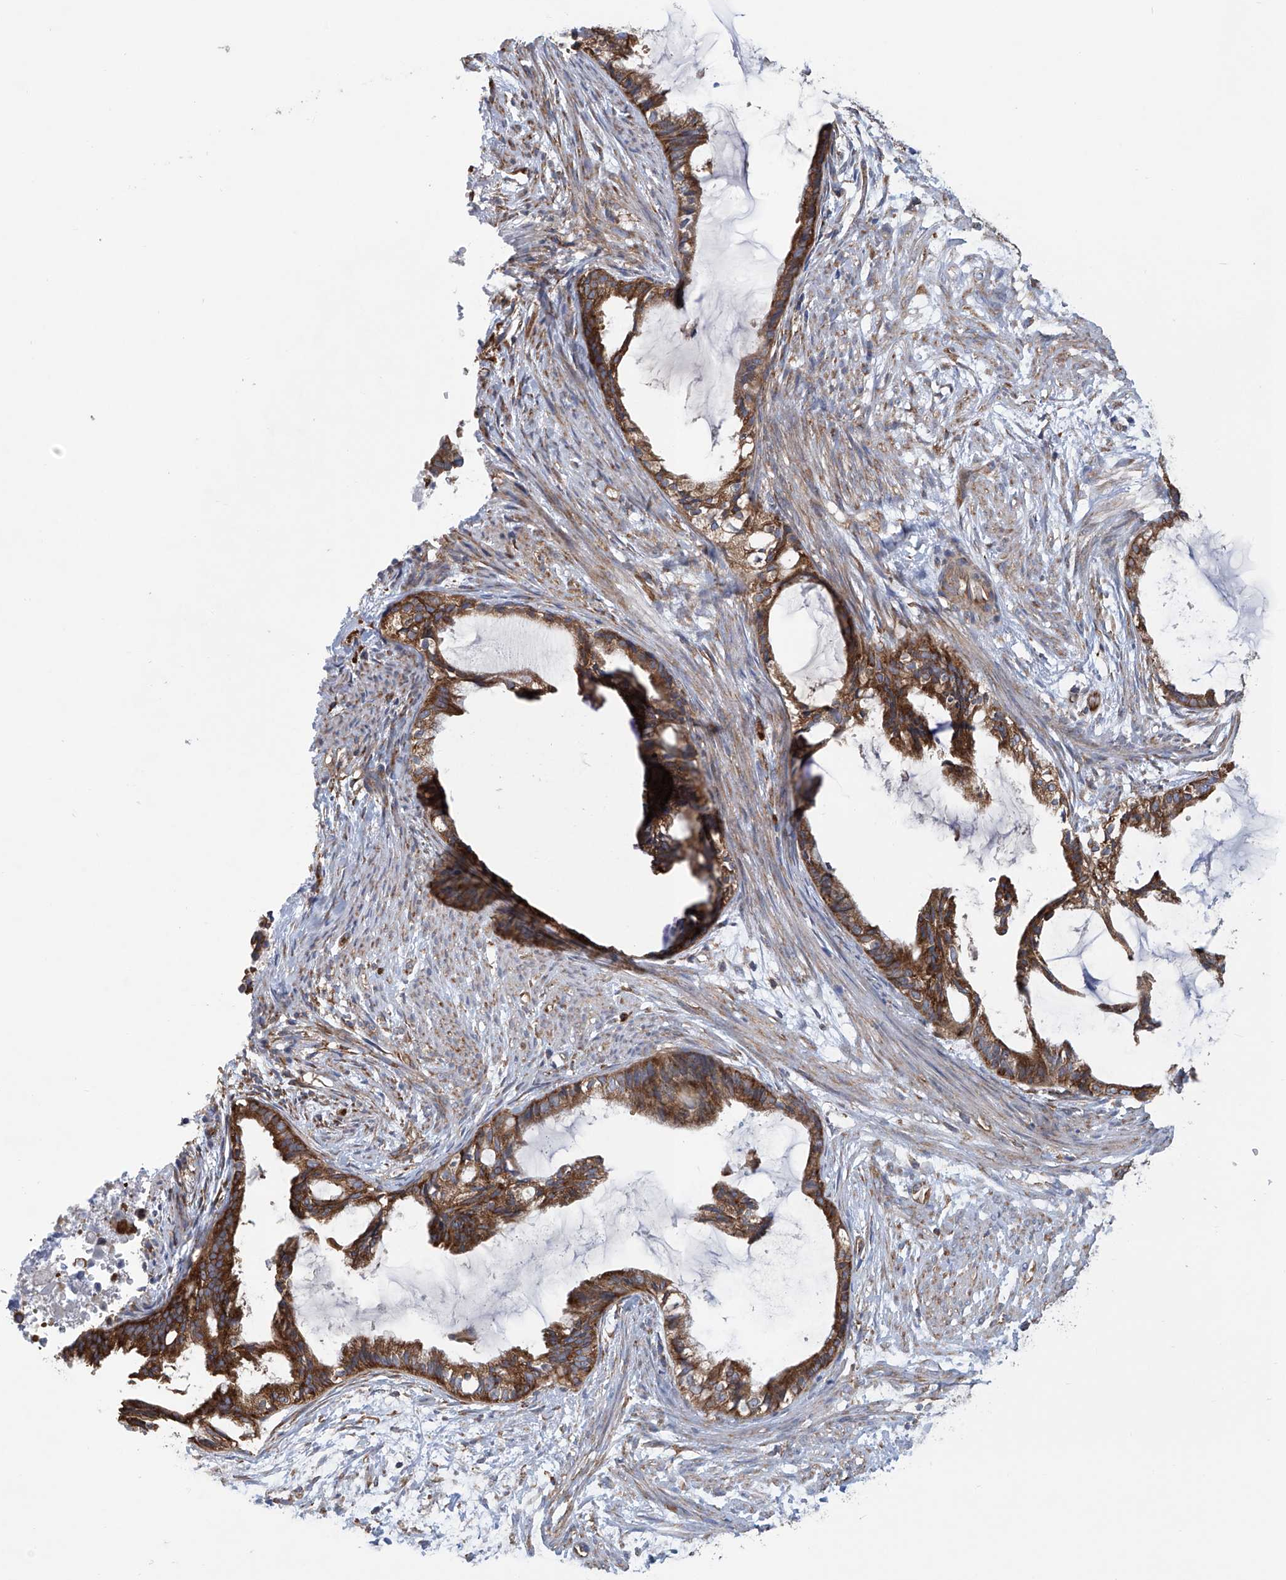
{"staining": {"intensity": "strong", "quantity": ">75%", "location": "cytoplasmic/membranous"}, "tissue": "cervical cancer", "cell_type": "Tumor cells", "image_type": "cancer", "snomed": [{"axis": "morphology", "description": "Normal tissue, NOS"}, {"axis": "morphology", "description": "Adenocarcinoma, NOS"}, {"axis": "topography", "description": "Cervix"}, {"axis": "topography", "description": "Endometrium"}], "caption": "Human cervical cancer stained with a brown dye displays strong cytoplasmic/membranous positive expression in approximately >75% of tumor cells.", "gene": "SENP2", "patient": {"sex": "female", "age": 86}}